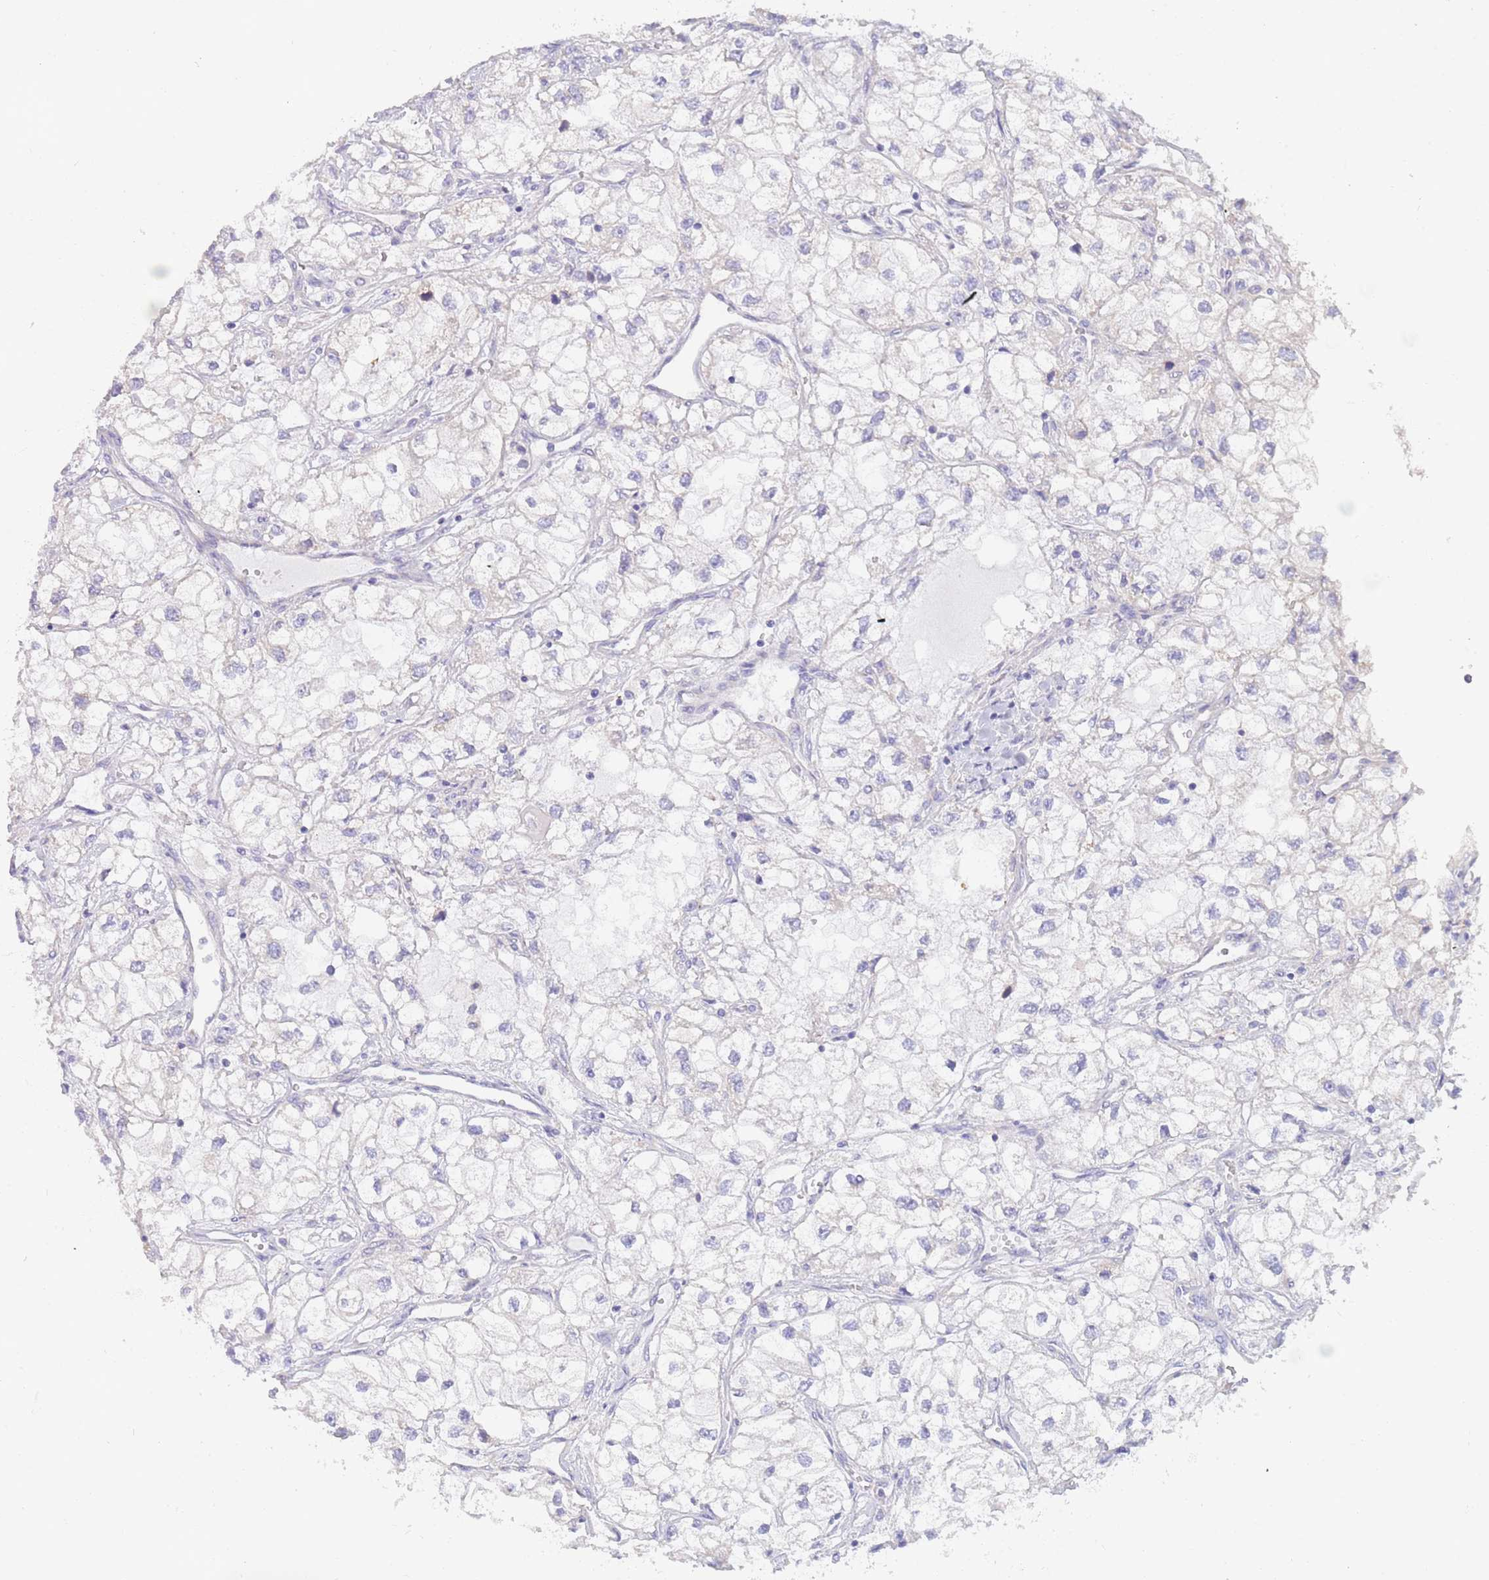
{"staining": {"intensity": "negative", "quantity": "none", "location": "none"}, "tissue": "renal cancer", "cell_type": "Tumor cells", "image_type": "cancer", "snomed": [{"axis": "morphology", "description": "Adenocarcinoma, NOS"}, {"axis": "topography", "description": "Kidney"}], "caption": "DAB immunohistochemical staining of human renal cancer (adenocarcinoma) shows no significant positivity in tumor cells.", "gene": "CCDC149", "patient": {"sex": "male", "age": 59}}